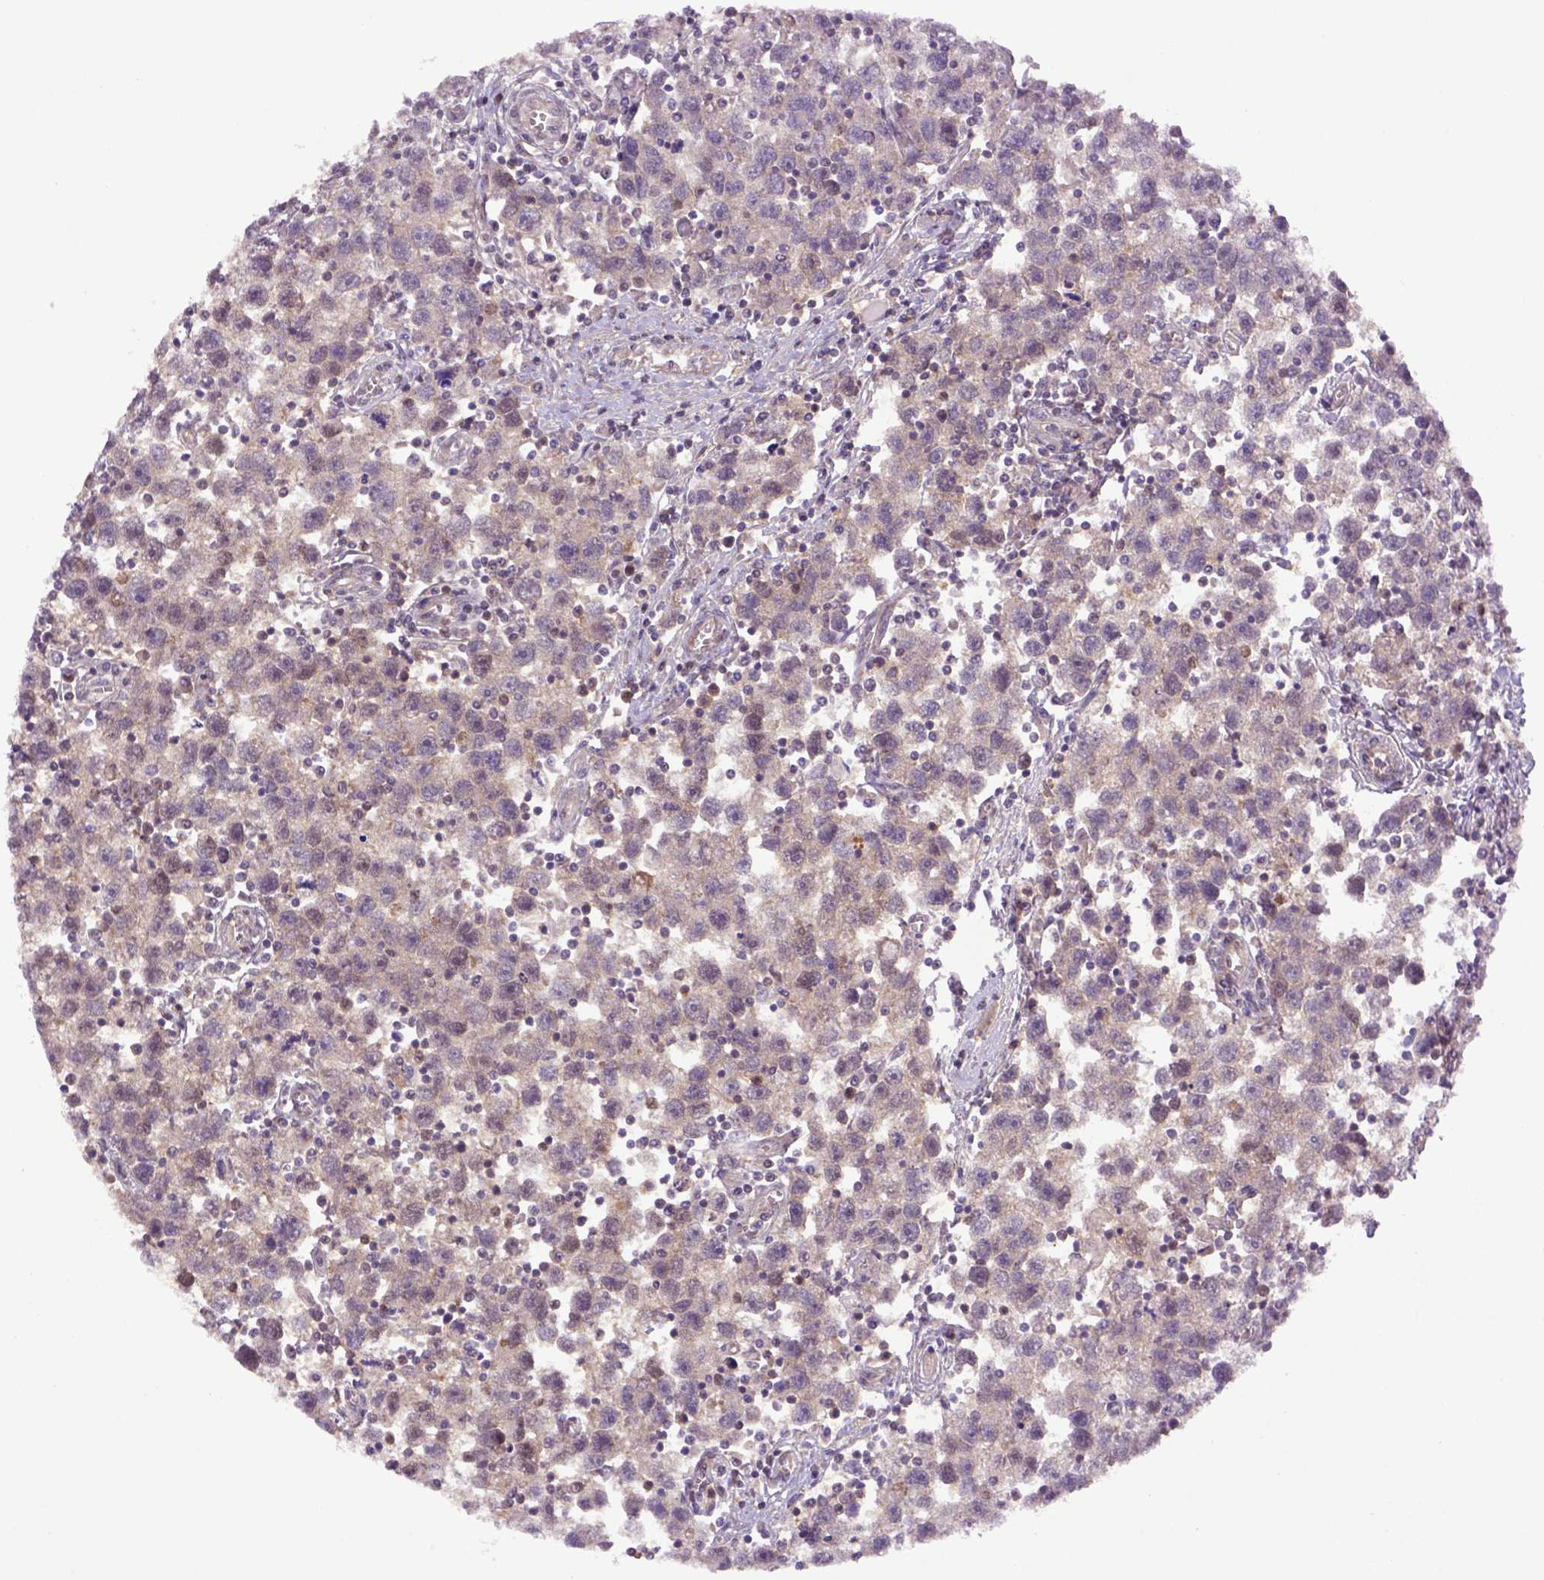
{"staining": {"intensity": "negative", "quantity": "none", "location": "none"}, "tissue": "testis cancer", "cell_type": "Tumor cells", "image_type": "cancer", "snomed": [{"axis": "morphology", "description": "Seminoma, NOS"}, {"axis": "topography", "description": "Testis"}], "caption": "Immunohistochemistry of testis cancer (seminoma) reveals no staining in tumor cells.", "gene": "HSPBP1", "patient": {"sex": "male", "age": 30}}